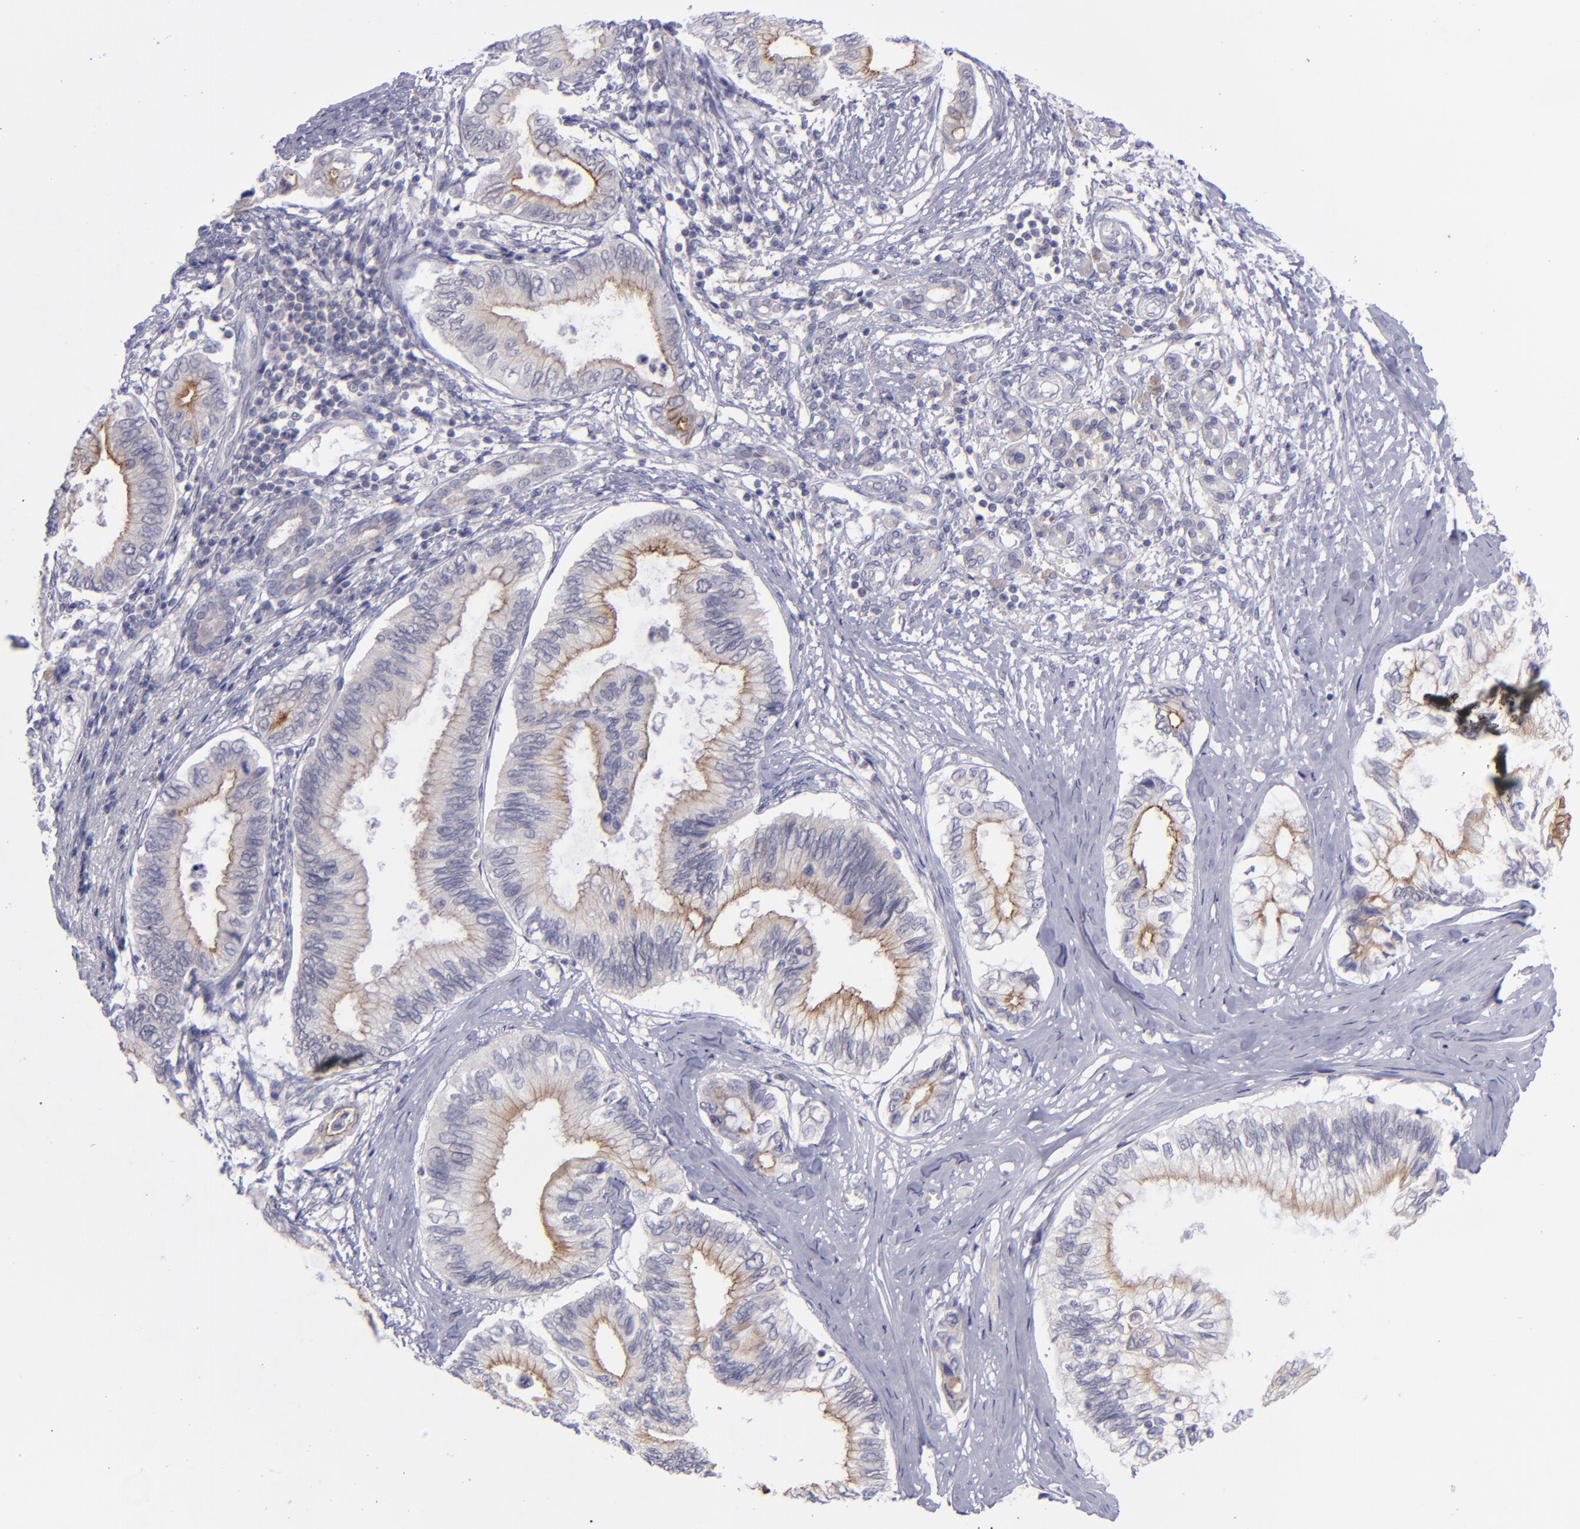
{"staining": {"intensity": "weak", "quantity": "25%-75%", "location": "cytoplasmic/membranous"}, "tissue": "pancreatic cancer", "cell_type": "Tumor cells", "image_type": "cancer", "snomed": [{"axis": "morphology", "description": "Adenocarcinoma, NOS"}, {"axis": "topography", "description": "Pancreas"}], "caption": "A photomicrograph of pancreatic cancer (adenocarcinoma) stained for a protein displays weak cytoplasmic/membranous brown staining in tumor cells.", "gene": "EVPL", "patient": {"sex": "female", "age": 66}}